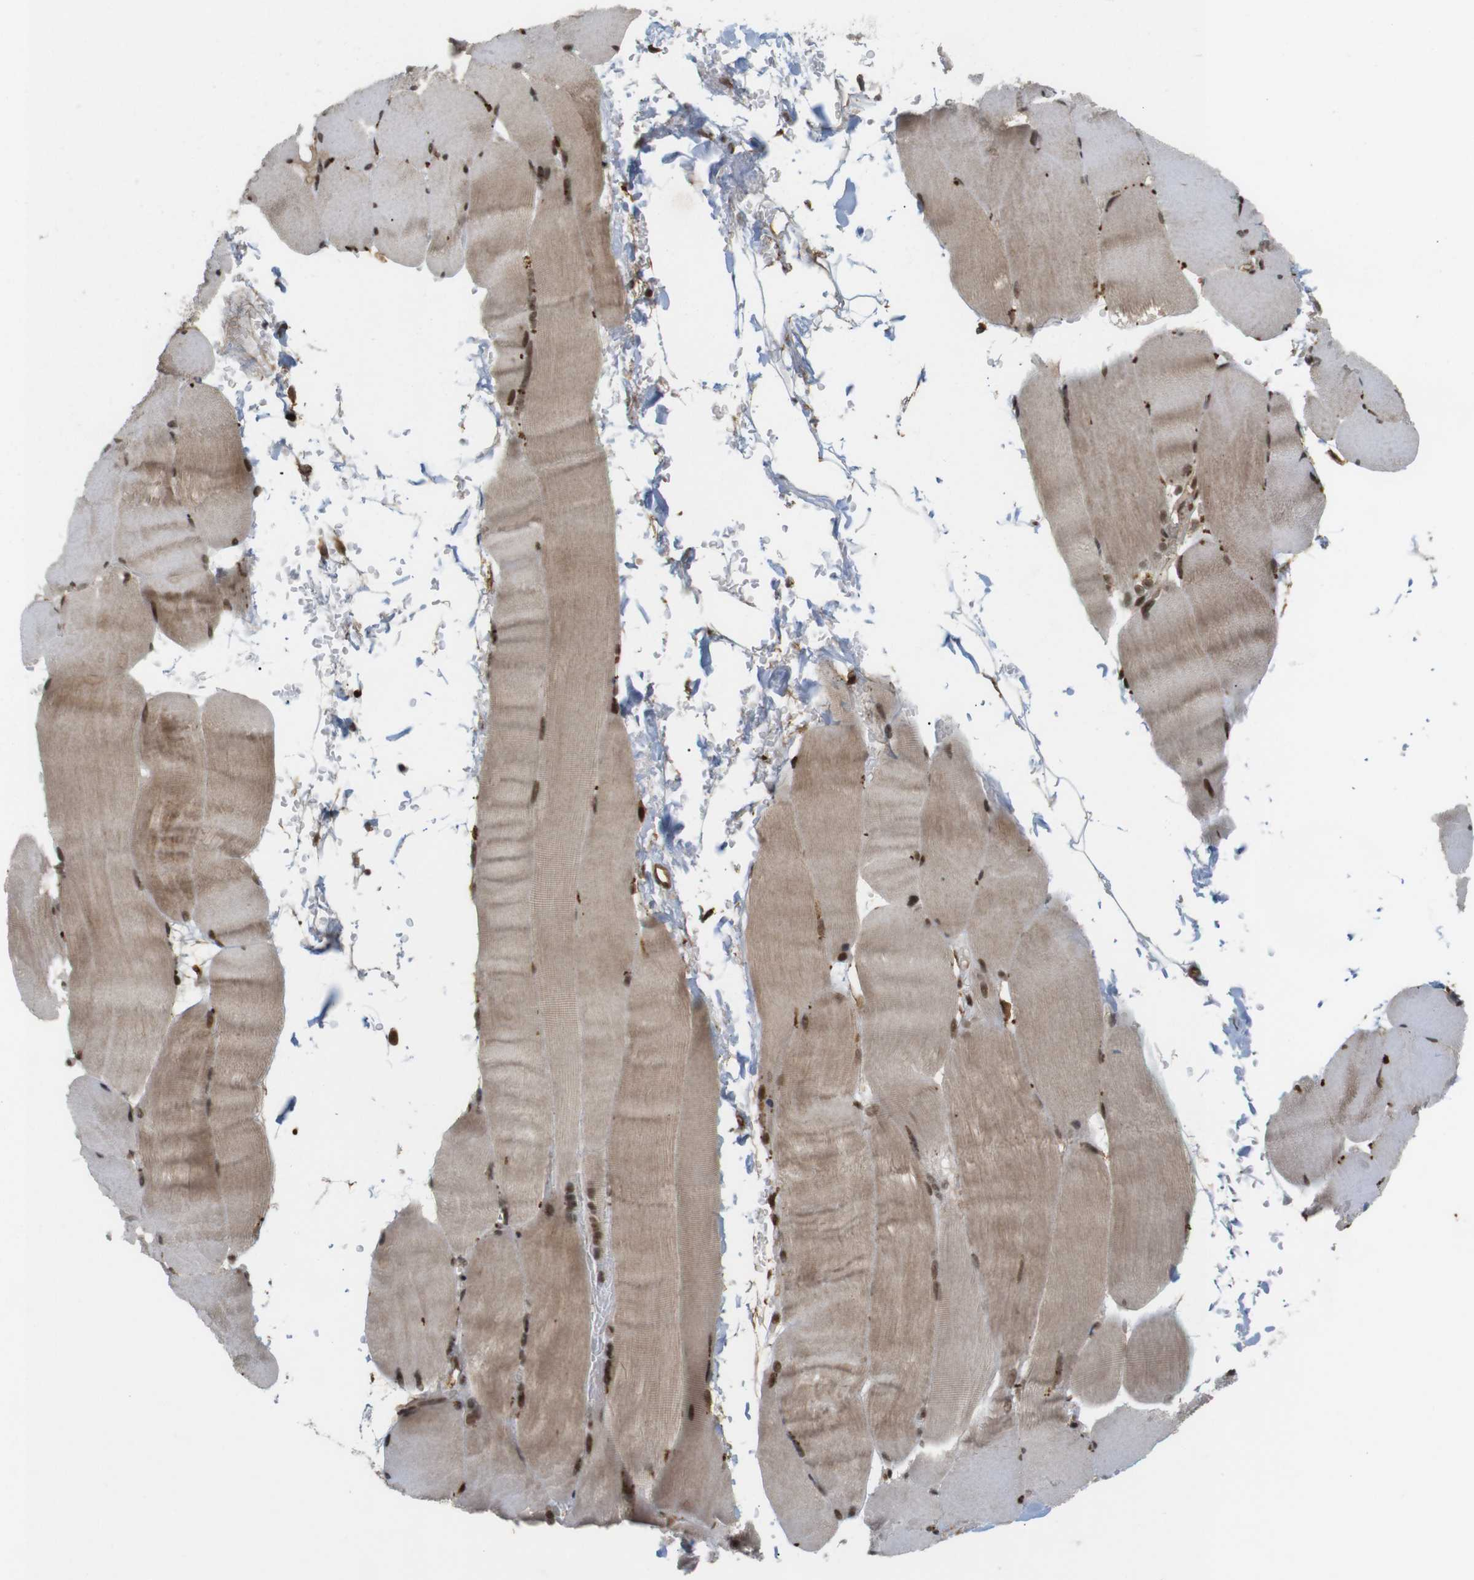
{"staining": {"intensity": "moderate", "quantity": ">75%", "location": "cytoplasmic/membranous,nuclear"}, "tissue": "skeletal muscle", "cell_type": "Myocytes", "image_type": "normal", "snomed": [{"axis": "morphology", "description": "Normal tissue, NOS"}, {"axis": "topography", "description": "Skin"}, {"axis": "topography", "description": "Skeletal muscle"}], "caption": "This photomicrograph displays immunohistochemistry (IHC) staining of normal skeletal muscle, with medium moderate cytoplasmic/membranous,nuclear positivity in about >75% of myocytes.", "gene": "SP2", "patient": {"sex": "male", "age": 83}}